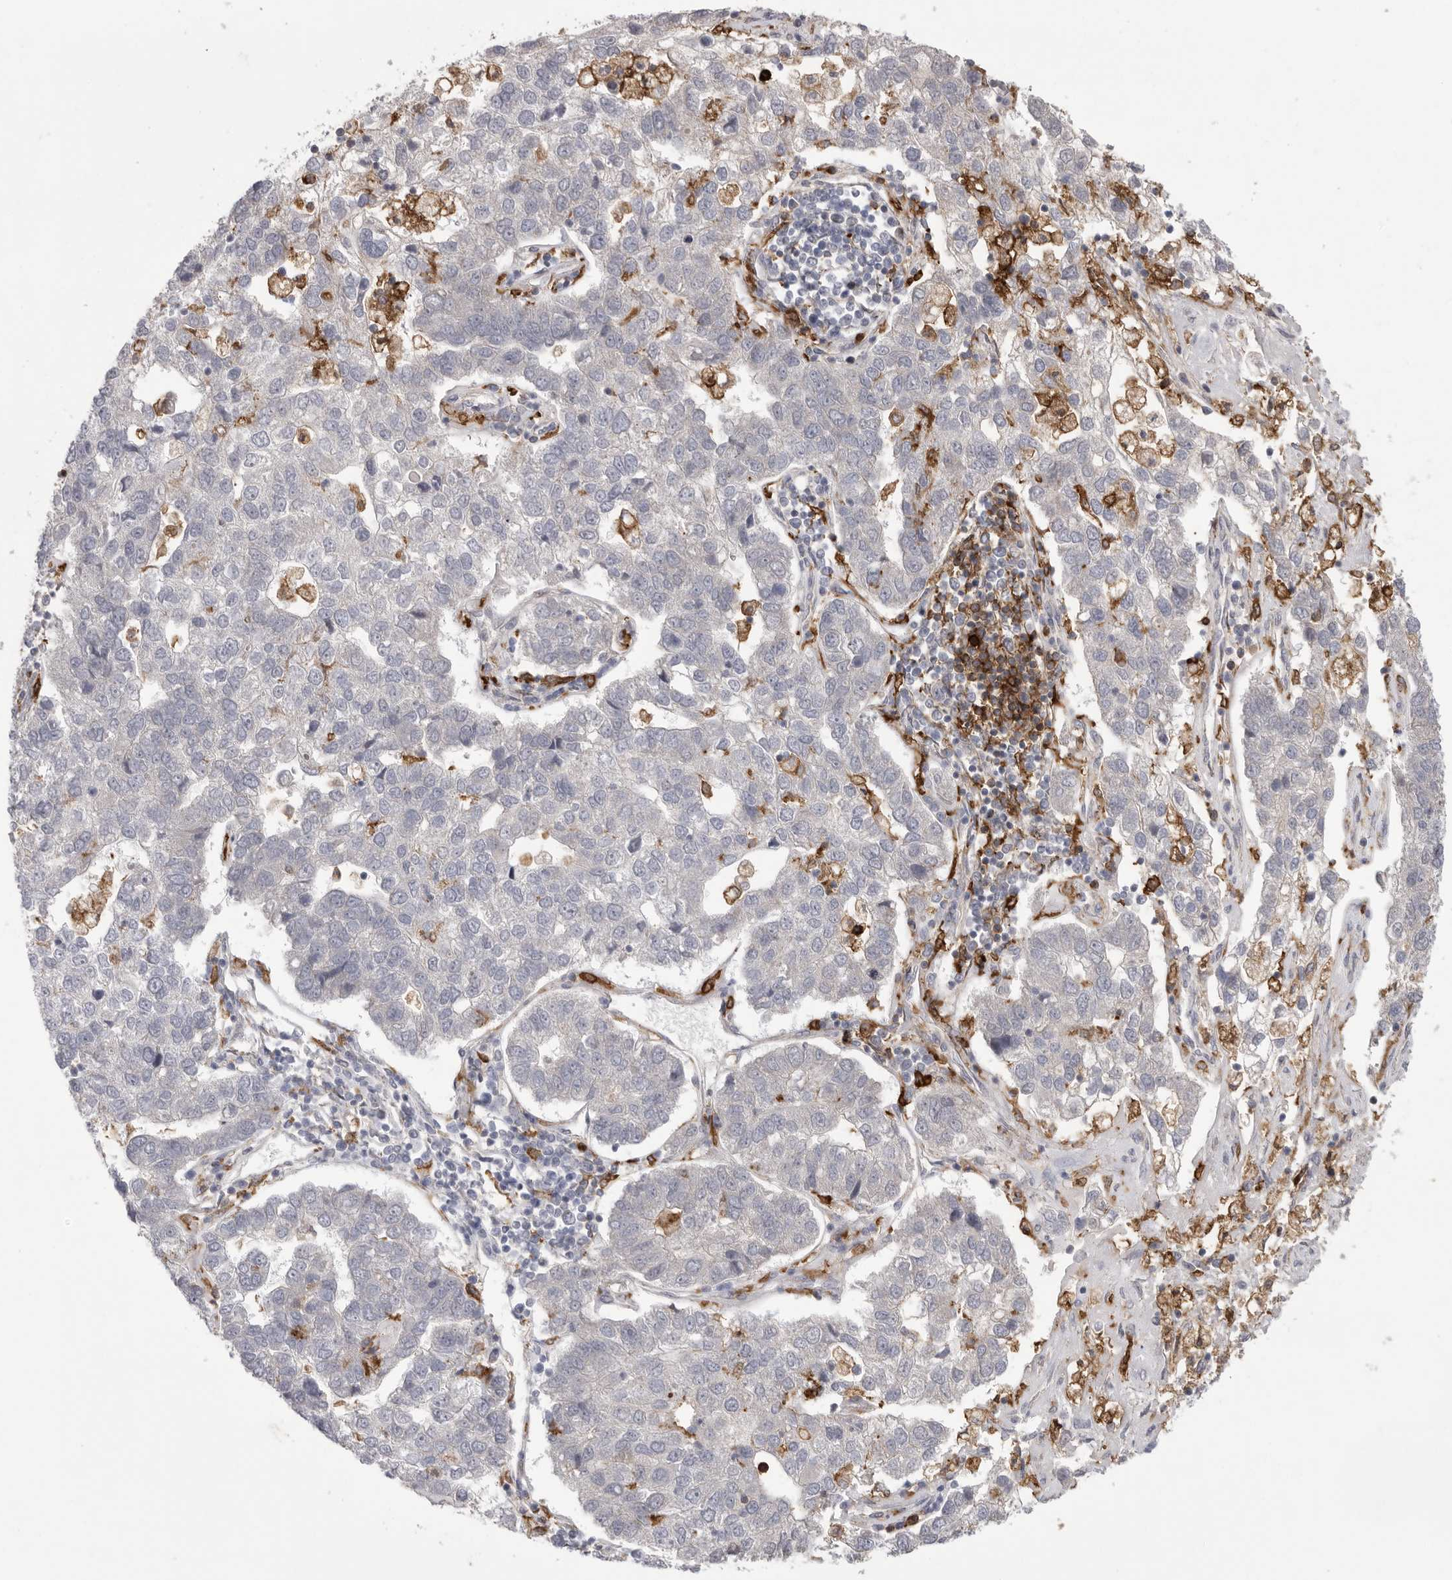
{"staining": {"intensity": "negative", "quantity": "none", "location": "none"}, "tissue": "pancreatic cancer", "cell_type": "Tumor cells", "image_type": "cancer", "snomed": [{"axis": "morphology", "description": "Adenocarcinoma, NOS"}, {"axis": "topography", "description": "Pancreas"}], "caption": "DAB (3,3'-diaminobenzidine) immunohistochemical staining of pancreatic cancer (adenocarcinoma) demonstrates no significant expression in tumor cells. (Immunohistochemistry (ihc), brightfield microscopy, high magnification).", "gene": "SIGLEC10", "patient": {"sex": "female", "age": 61}}